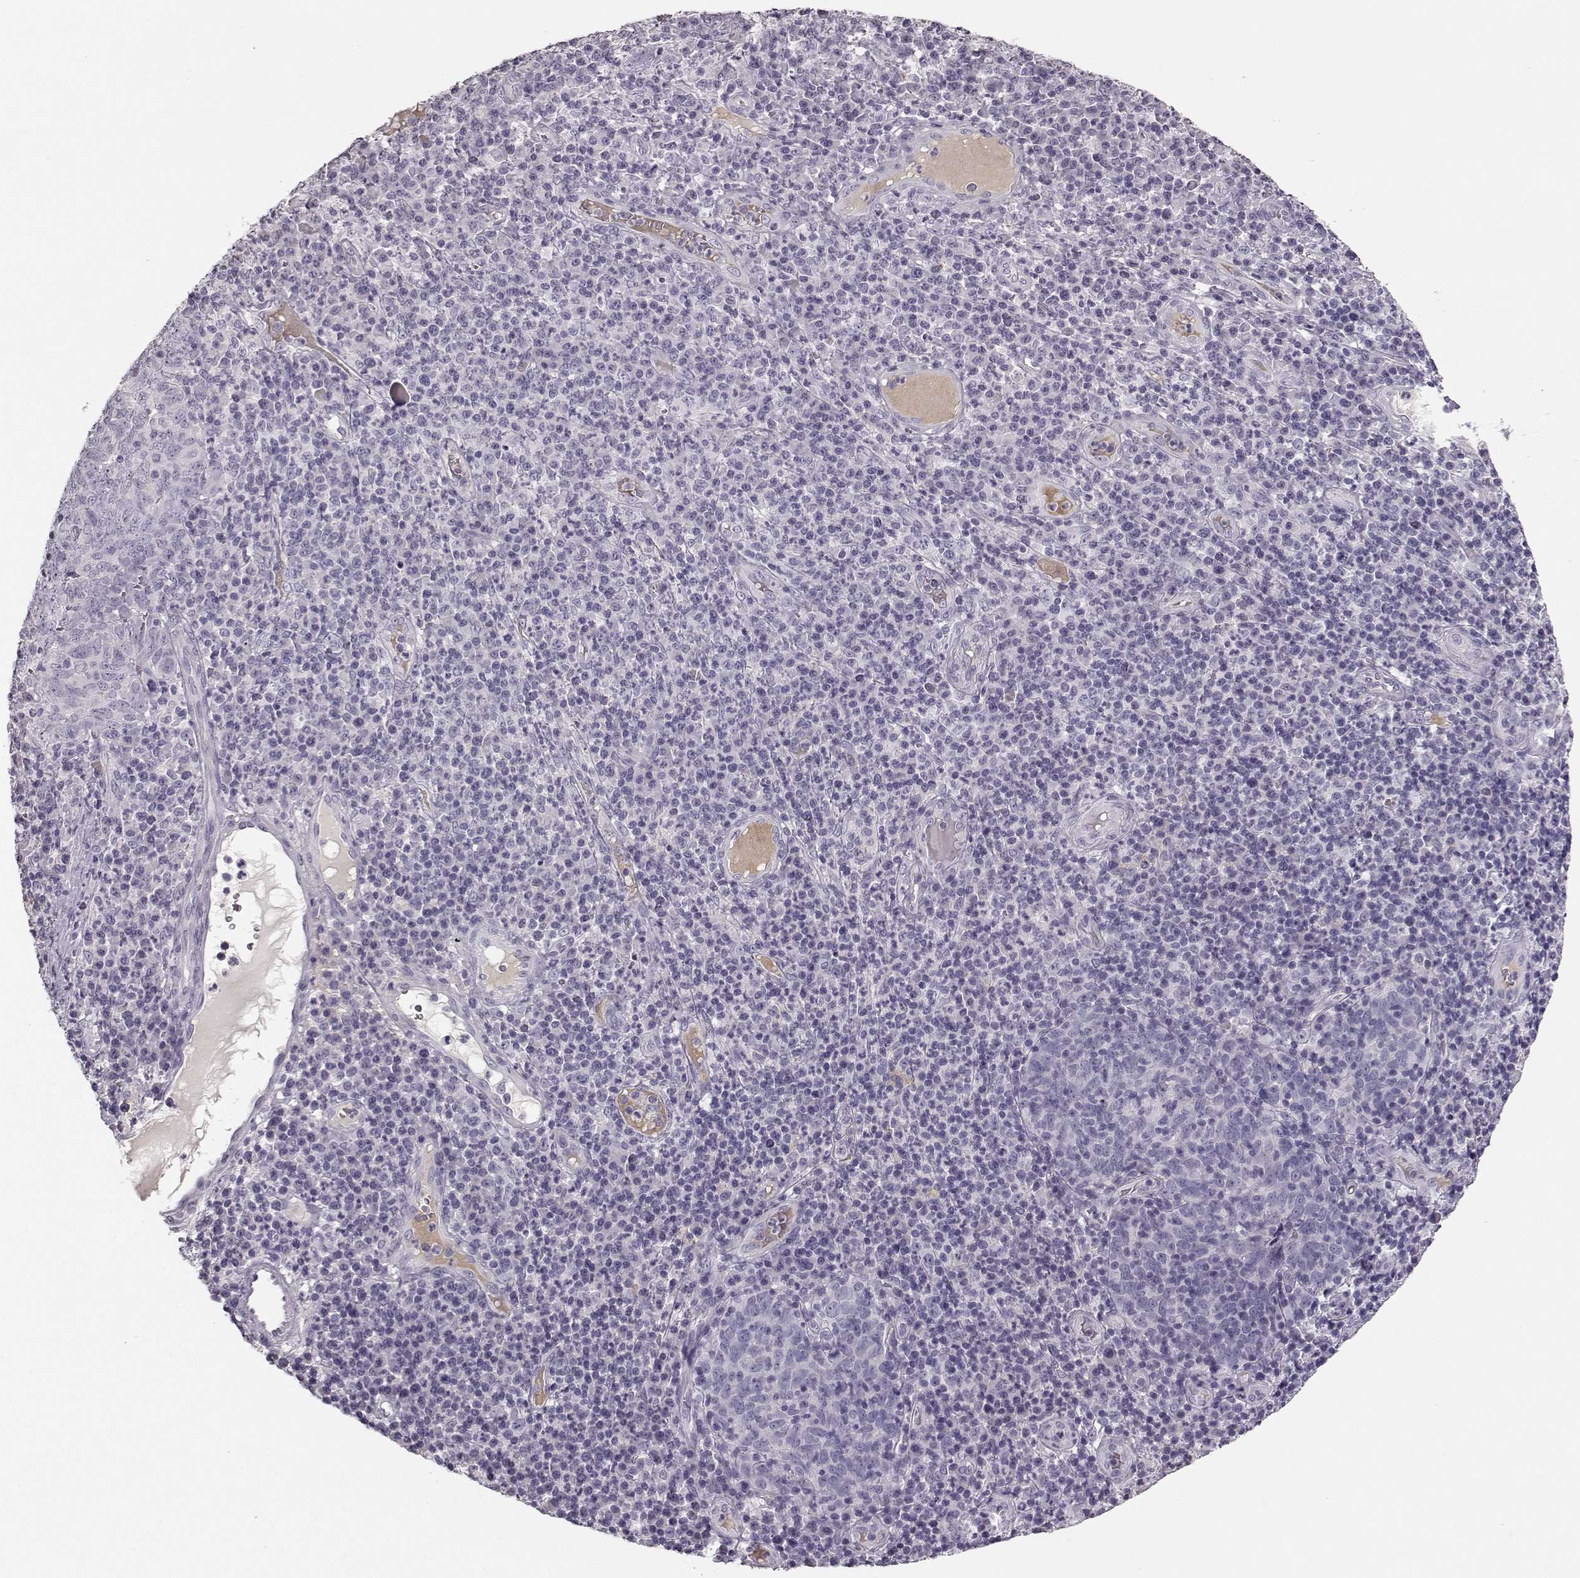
{"staining": {"intensity": "negative", "quantity": "none", "location": "none"}, "tissue": "skin cancer", "cell_type": "Tumor cells", "image_type": "cancer", "snomed": [{"axis": "morphology", "description": "Squamous cell carcinoma, NOS"}, {"axis": "topography", "description": "Skin"}, {"axis": "topography", "description": "Anal"}], "caption": "The photomicrograph demonstrates no significant positivity in tumor cells of skin cancer (squamous cell carcinoma).", "gene": "KIAA0319", "patient": {"sex": "female", "age": 51}}